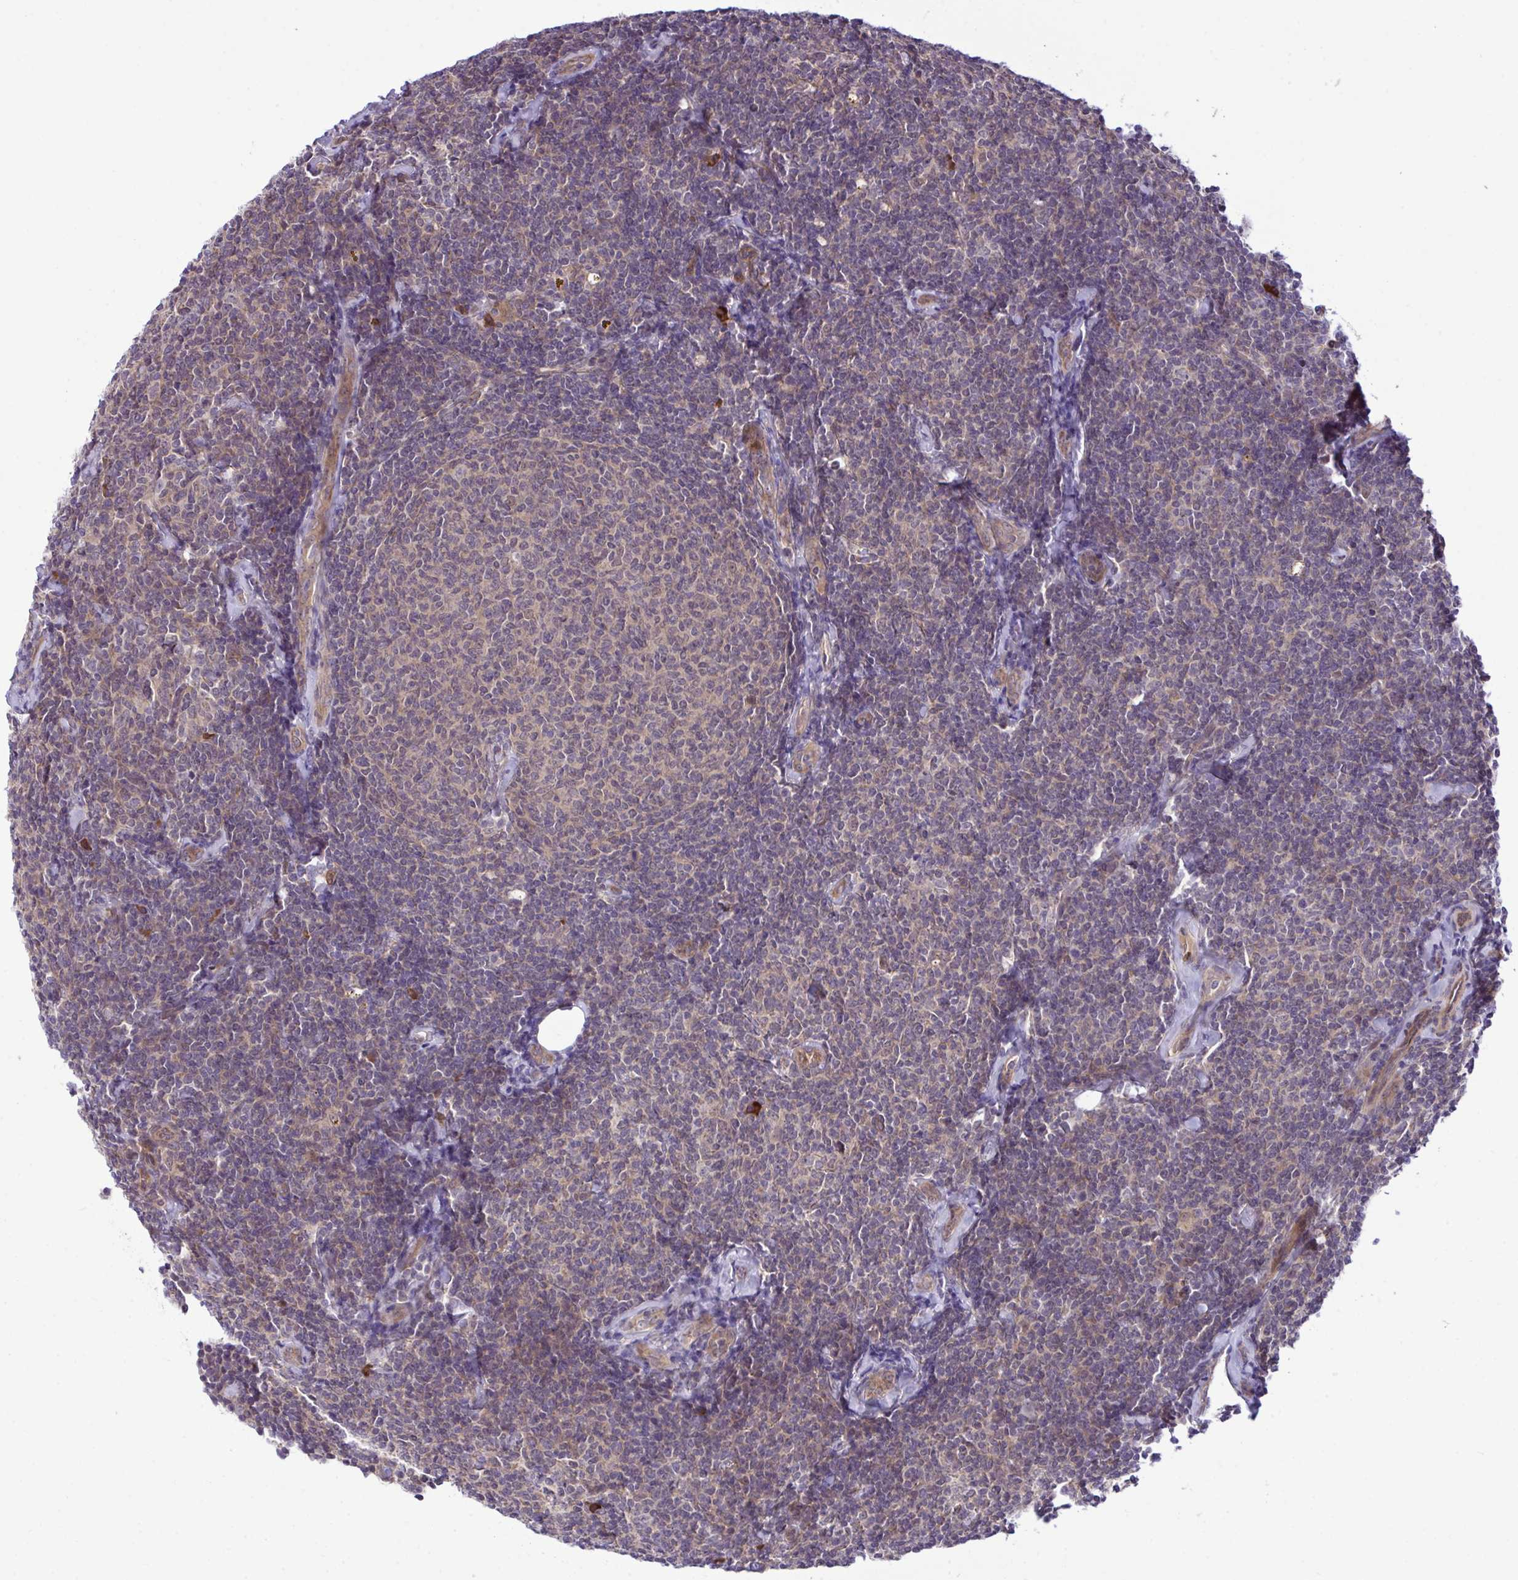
{"staining": {"intensity": "negative", "quantity": "none", "location": "none"}, "tissue": "lymphoma", "cell_type": "Tumor cells", "image_type": "cancer", "snomed": [{"axis": "morphology", "description": "Malignant lymphoma, non-Hodgkin's type, Low grade"}, {"axis": "topography", "description": "Lymph node"}], "caption": "Immunohistochemistry histopathology image of lymphoma stained for a protein (brown), which exhibits no positivity in tumor cells. The staining is performed using DAB (3,3'-diaminobenzidine) brown chromogen with nuclei counter-stained in using hematoxylin.", "gene": "CMPK1", "patient": {"sex": "female", "age": 56}}